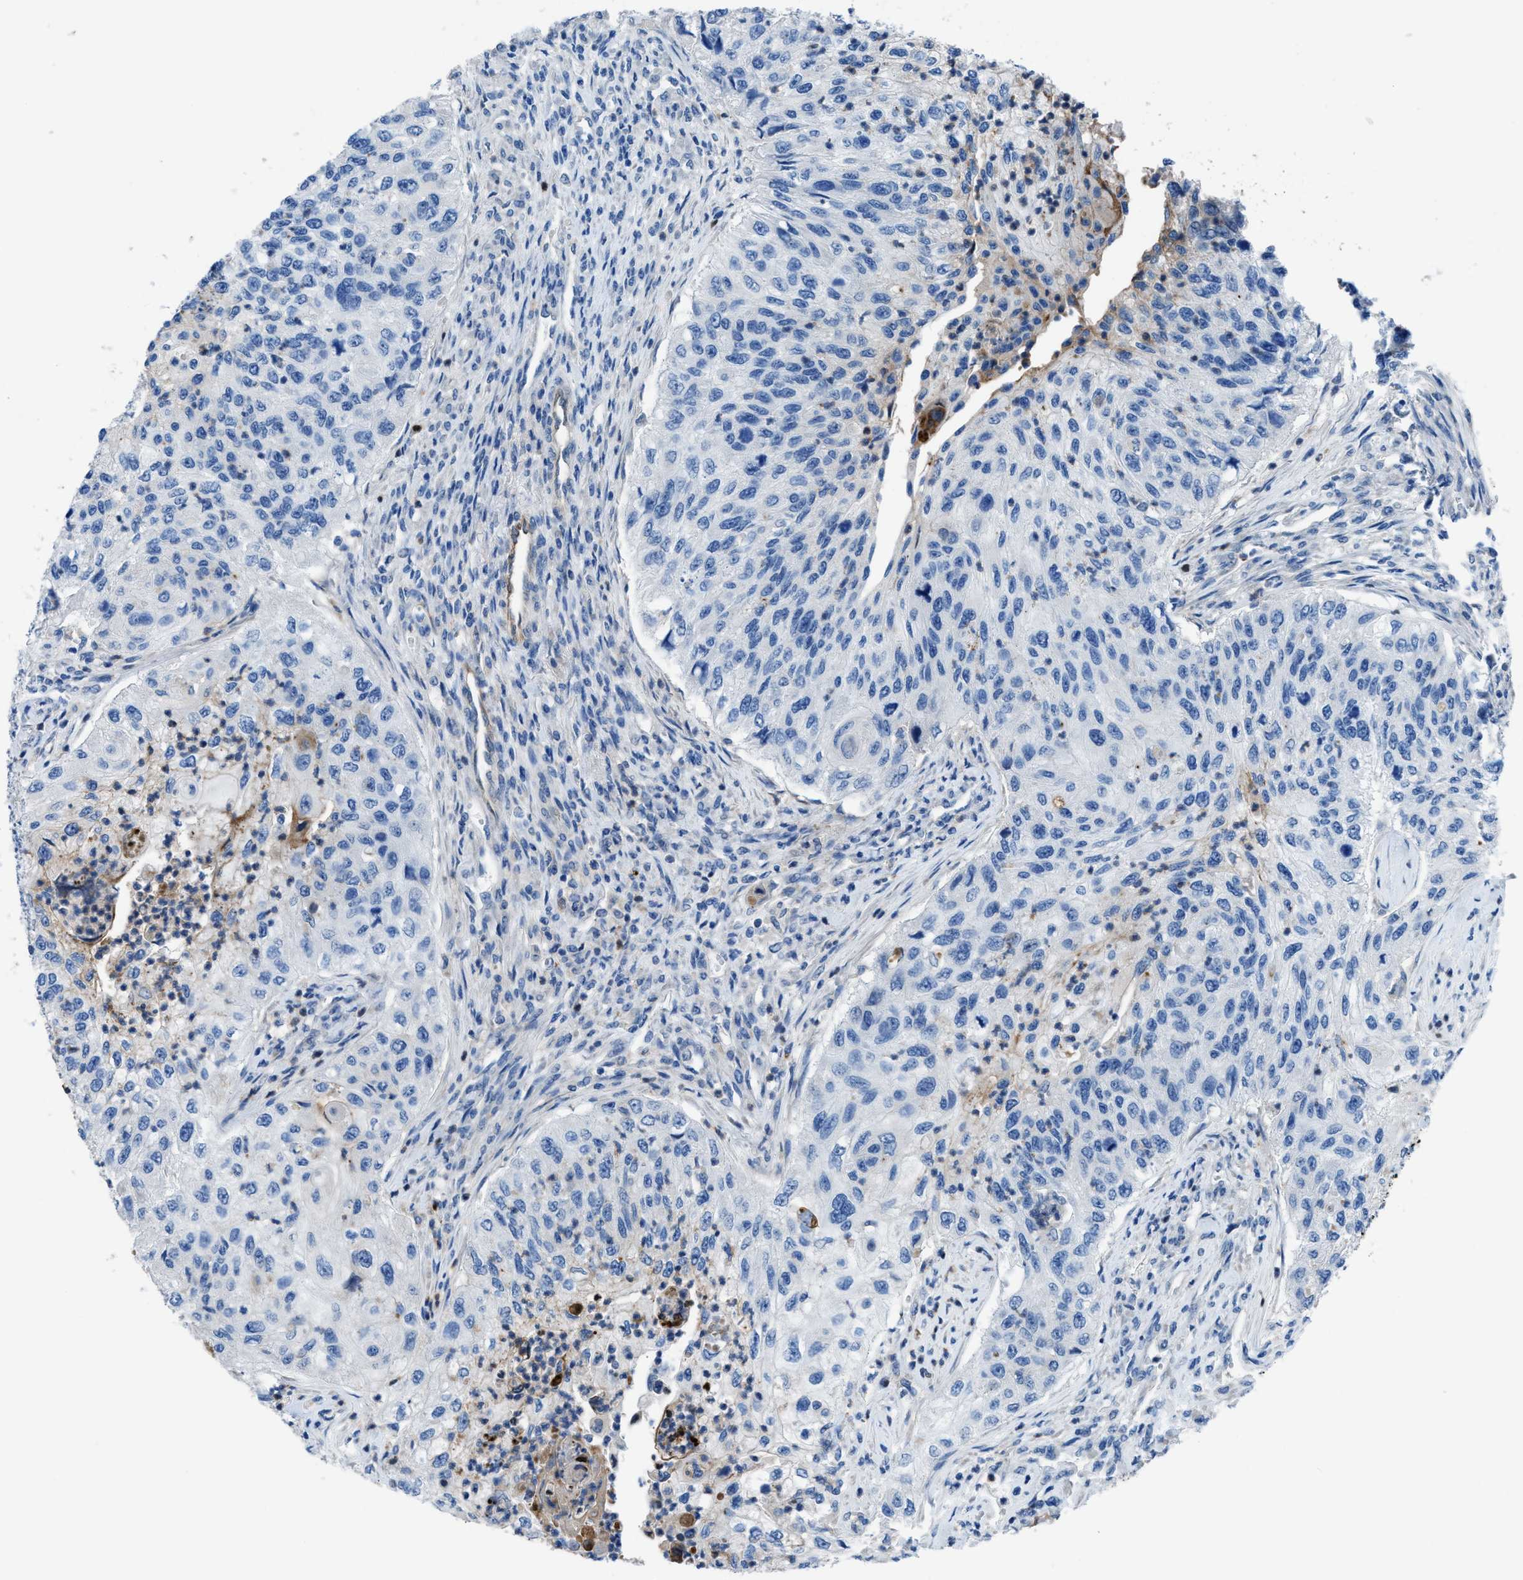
{"staining": {"intensity": "negative", "quantity": "none", "location": "none"}, "tissue": "urothelial cancer", "cell_type": "Tumor cells", "image_type": "cancer", "snomed": [{"axis": "morphology", "description": "Urothelial carcinoma, High grade"}, {"axis": "topography", "description": "Urinary bladder"}], "caption": "High magnification brightfield microscopy of urothelial cancer stained with DAB (brown) and counterstained with hematoxylin (blue): tumor cells show no significant expression.", "gene": "ITPR1", "patient": {"sex": "female", "age": 60}}